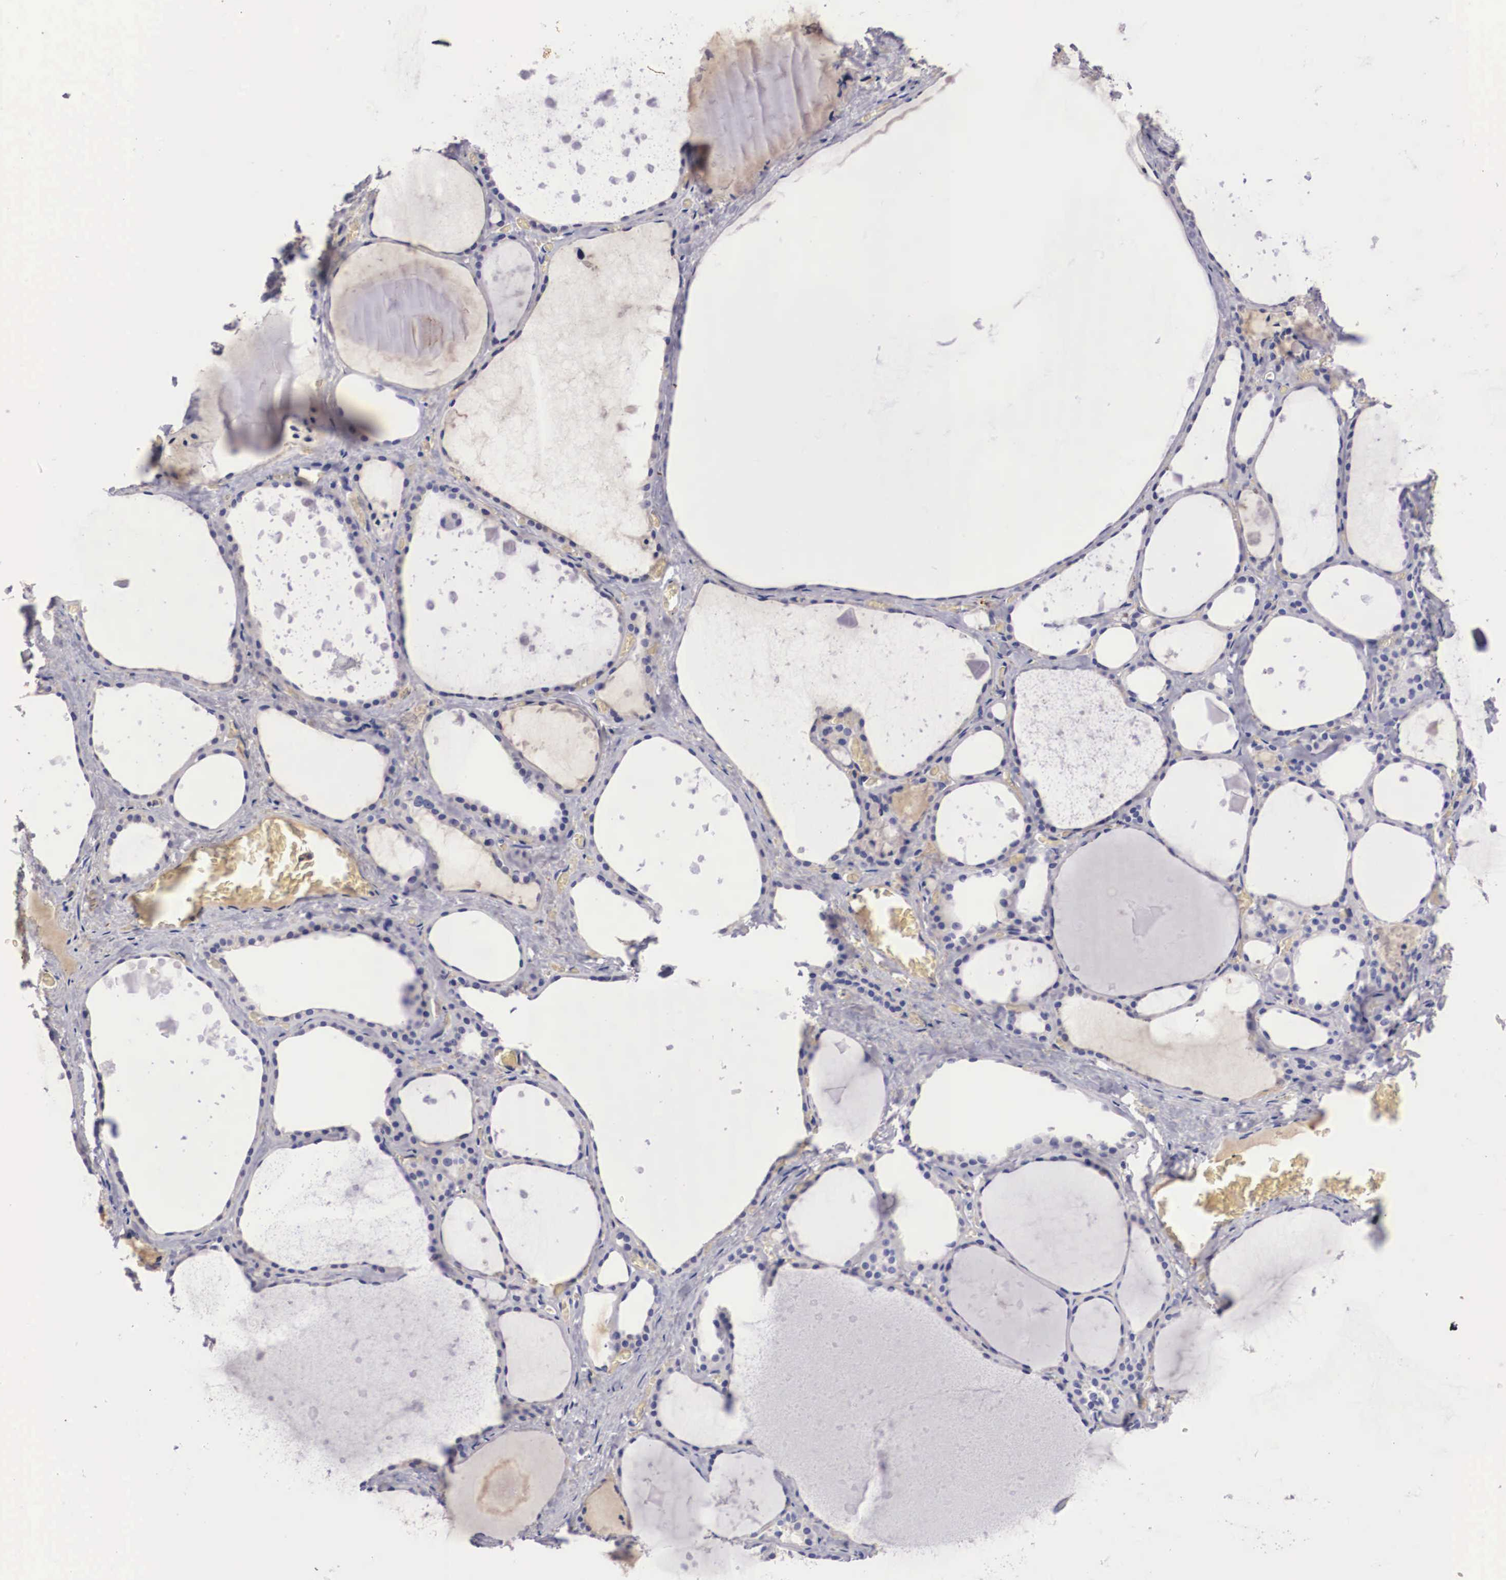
{"staining": {"intensity": "negative", "quantity": "none", "location": "none"}, "tissue": "thyroid gland", "cell_type": "Glandular cells", "image_type": "normal", "snomed": [{"axis": "morphology", "description": "Normal tissue, NOS"}, {"axis": "topography", "description": "Thyroid gland"}], "caption": "High magnification brightfield microscopy of normal thyroid gland stained with DAB (3,3'-diaminobenzidine) (brown) and counterstained with hematoxylin (blue): glandular cells show no significant expression. (DAB (3,3'-diaminobenzidine) immunohistochemistry (IHC) with hematoxylin counter stain).", "gene": "RENBP", "patient": {"sex": "male", "age": 76}}